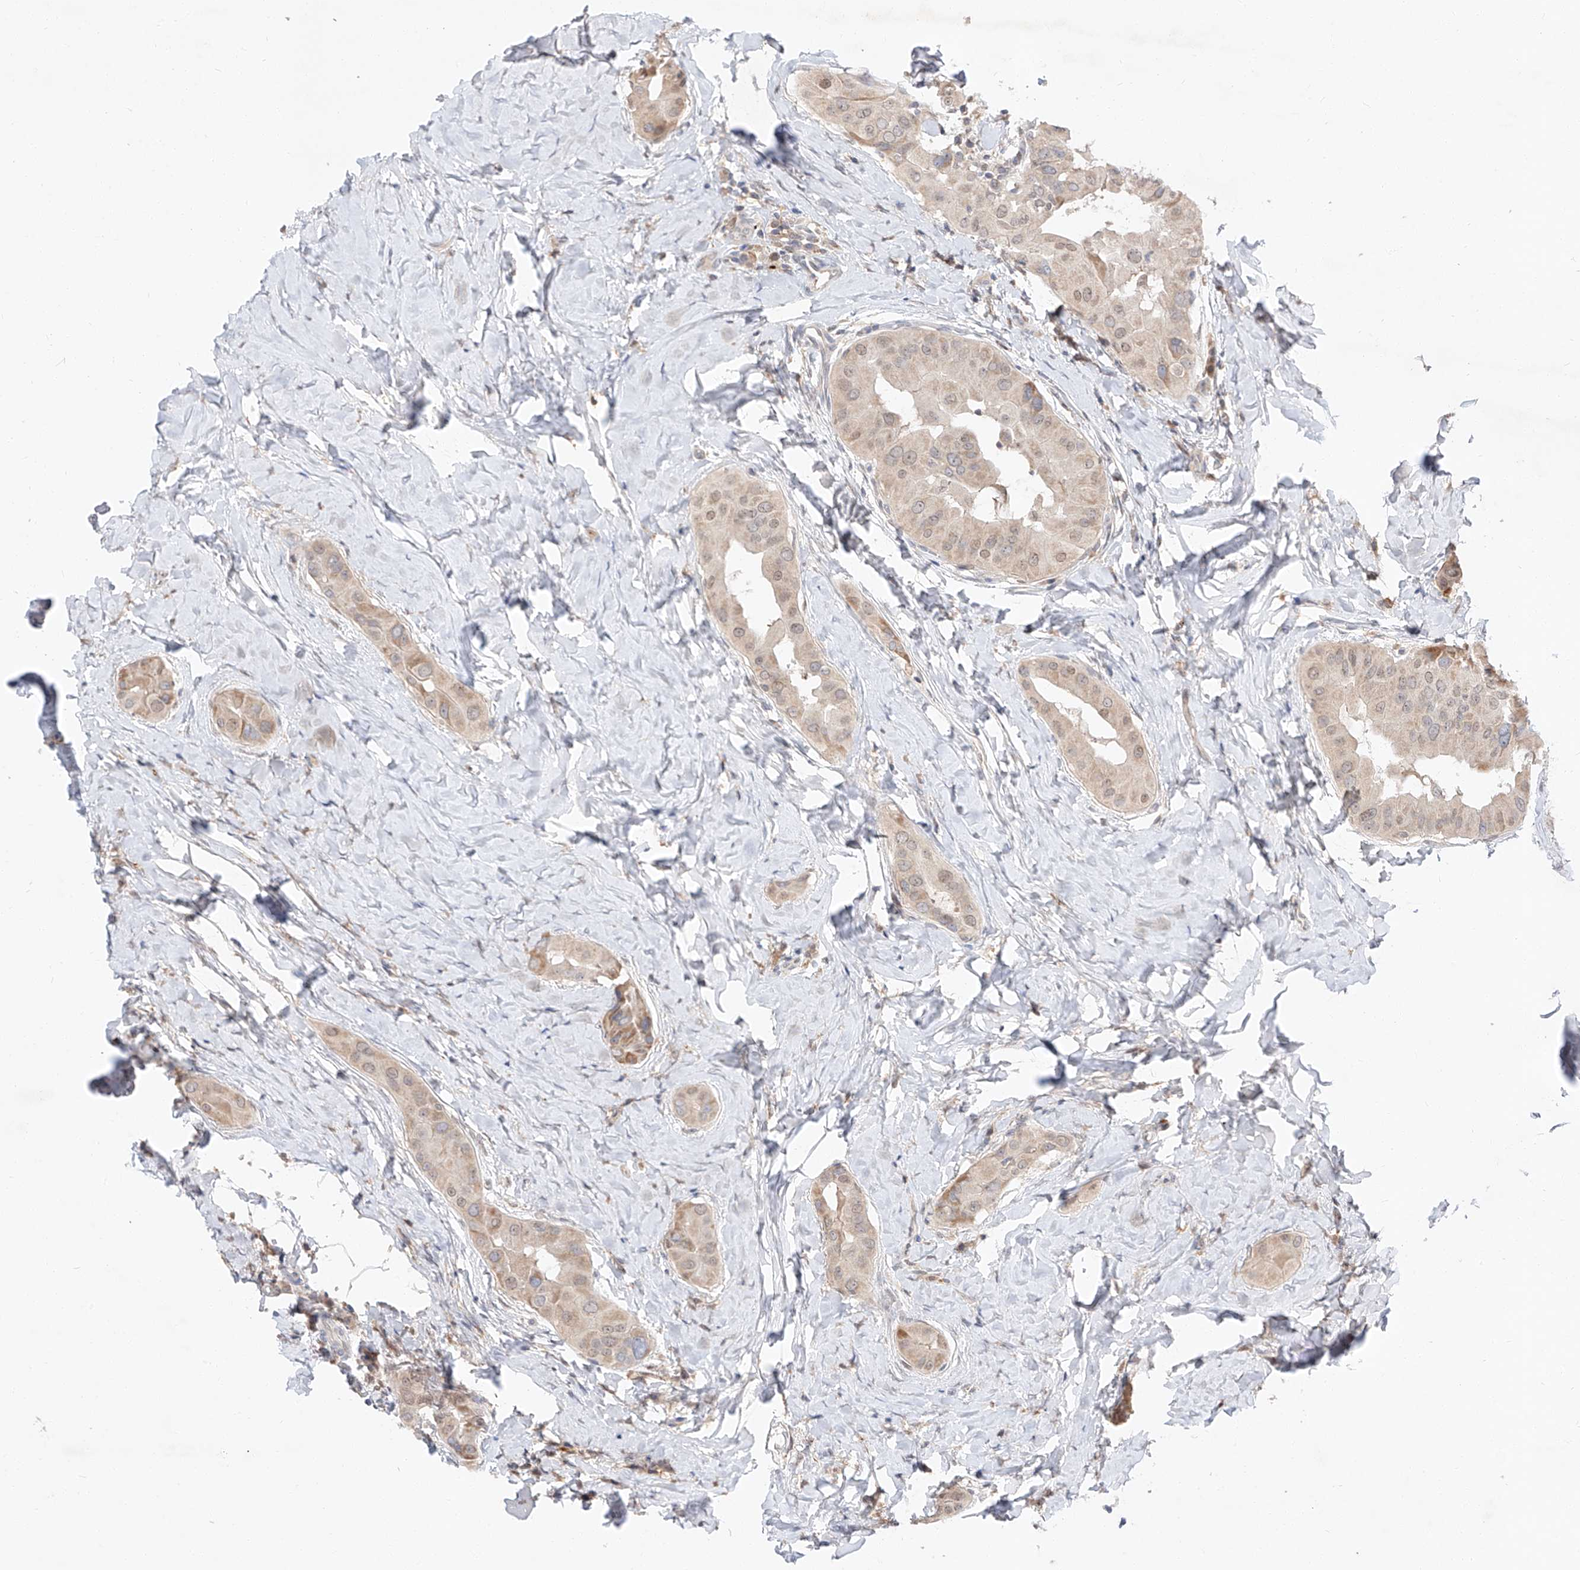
{"staining": {"intensity": "weak", "quantity": ">75%", "location": "cytoplasmic/membranous"}, "tissue": "thyroid cancer", "cell_type": "Tumor cells", "image_type": "cancer", "snomed": [{"axis": "morphology", "description": "Papillary adenocarcinoma, NOS"}, {"axis": "topography", "description": "Thyroid gland"}], "caption": "The photomicrograph demonstrates staining of papillary adenocarcinoma (thyroid), revealing weak cytoplasmic/membranous protein positivity (brown color) within tumor cells. (DAB (3,3'-diaminobenzidine) = brown stain, brightfield microscopy at high magnification).", "gene": "DIRAS3", "patient": {"sex": "male", "age": 33}}